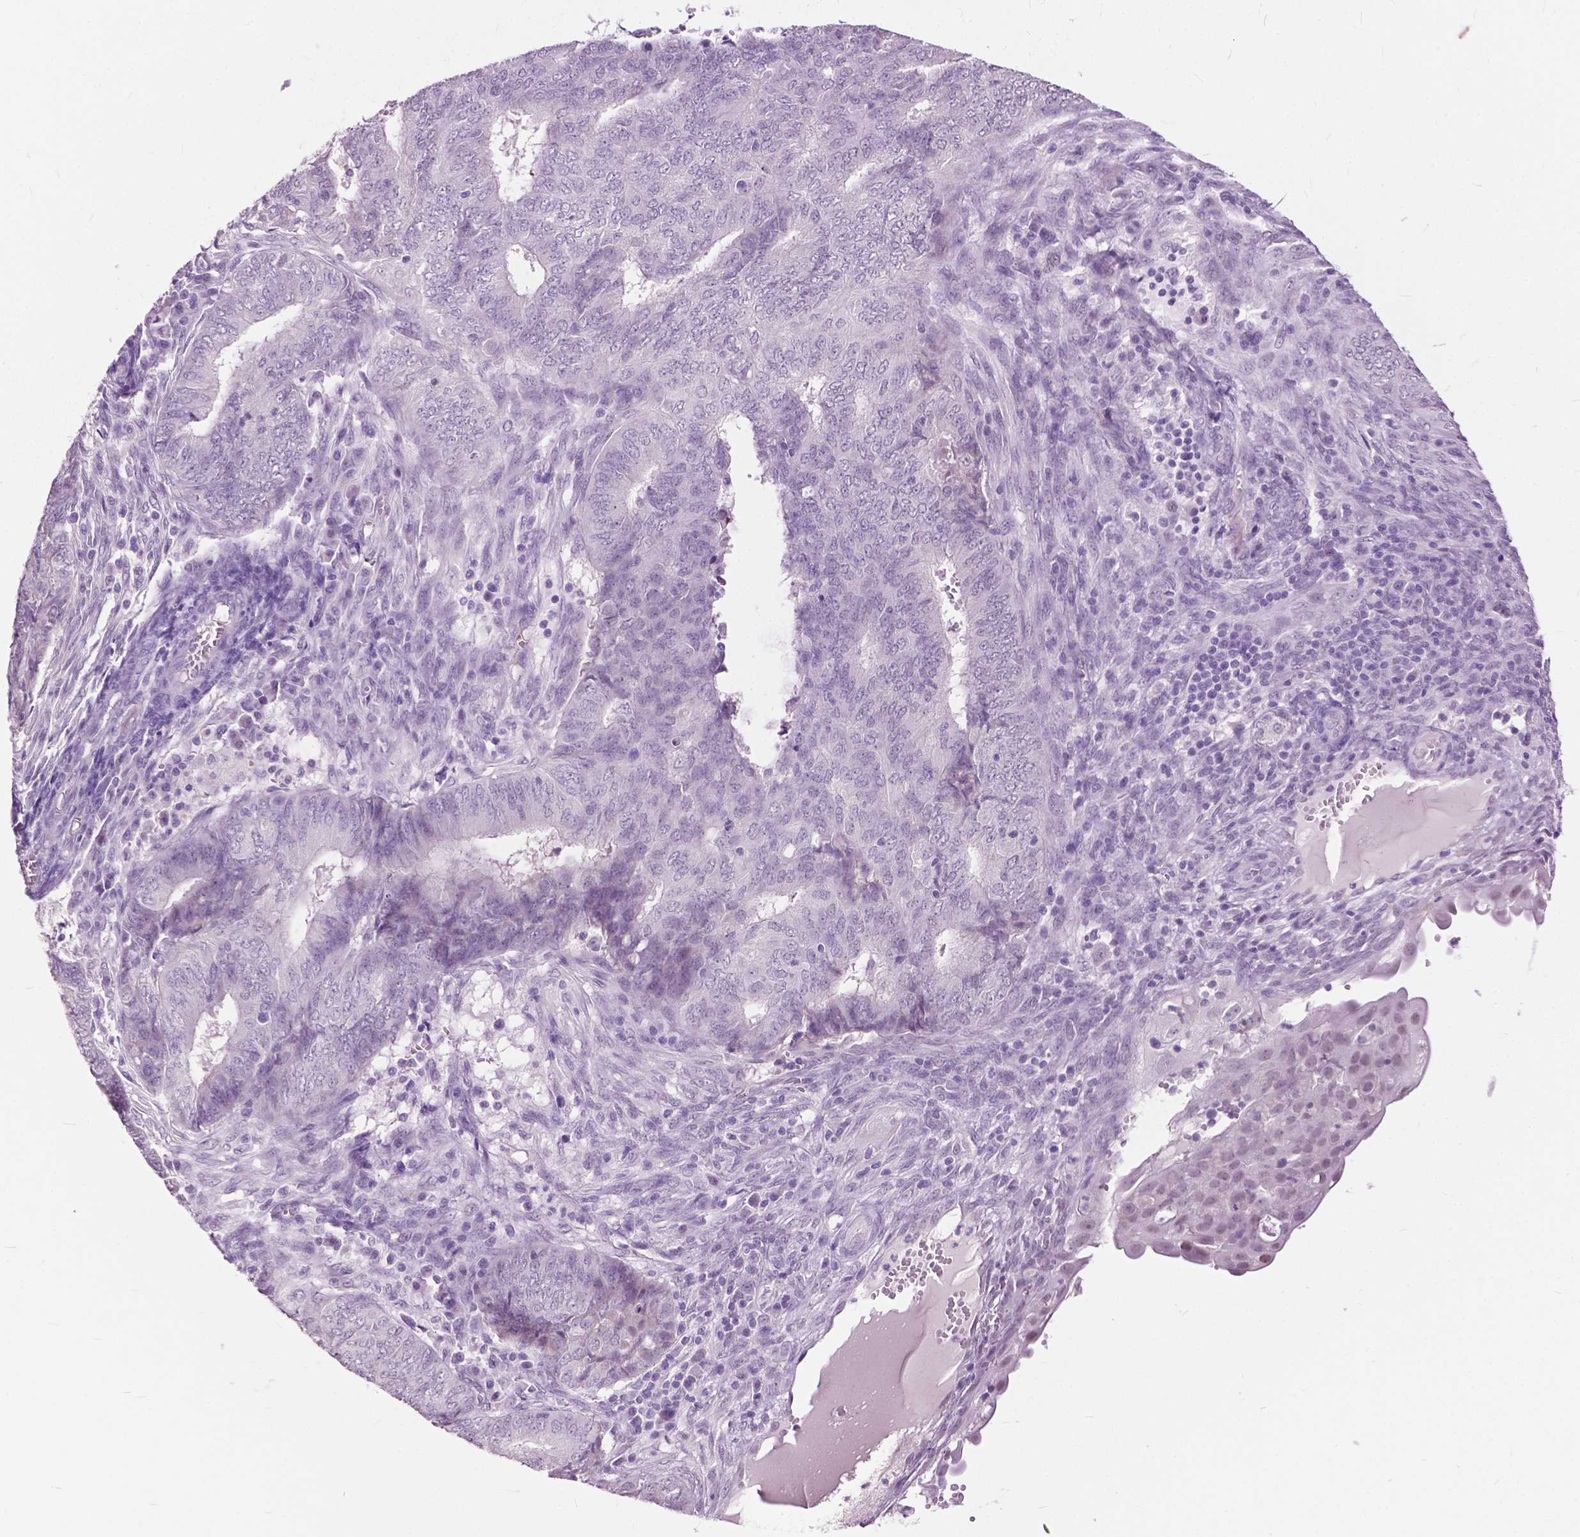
{"staining": {"intensity": "negative", "quantity": "none", "location": "none"}, "tissue": "endometrial cancer", "cell_type": "Tumor cells", "image_type": "cancer", "snomed": [{"axis": "morphology", "description": "Adenocarcinoma, NOS"}, {"axis": "topography", "description": "Endometrium"}], "caption": "Tumor cells are negative for brown protein staining in endometrial cancer. (DAB (3,3'-diaminobenzidine) immunohistochemistry visualized using brightfield microscopy, high magnification).", "gene": "GPR37L1", "patient": {"sex": "female", "age": 62}}